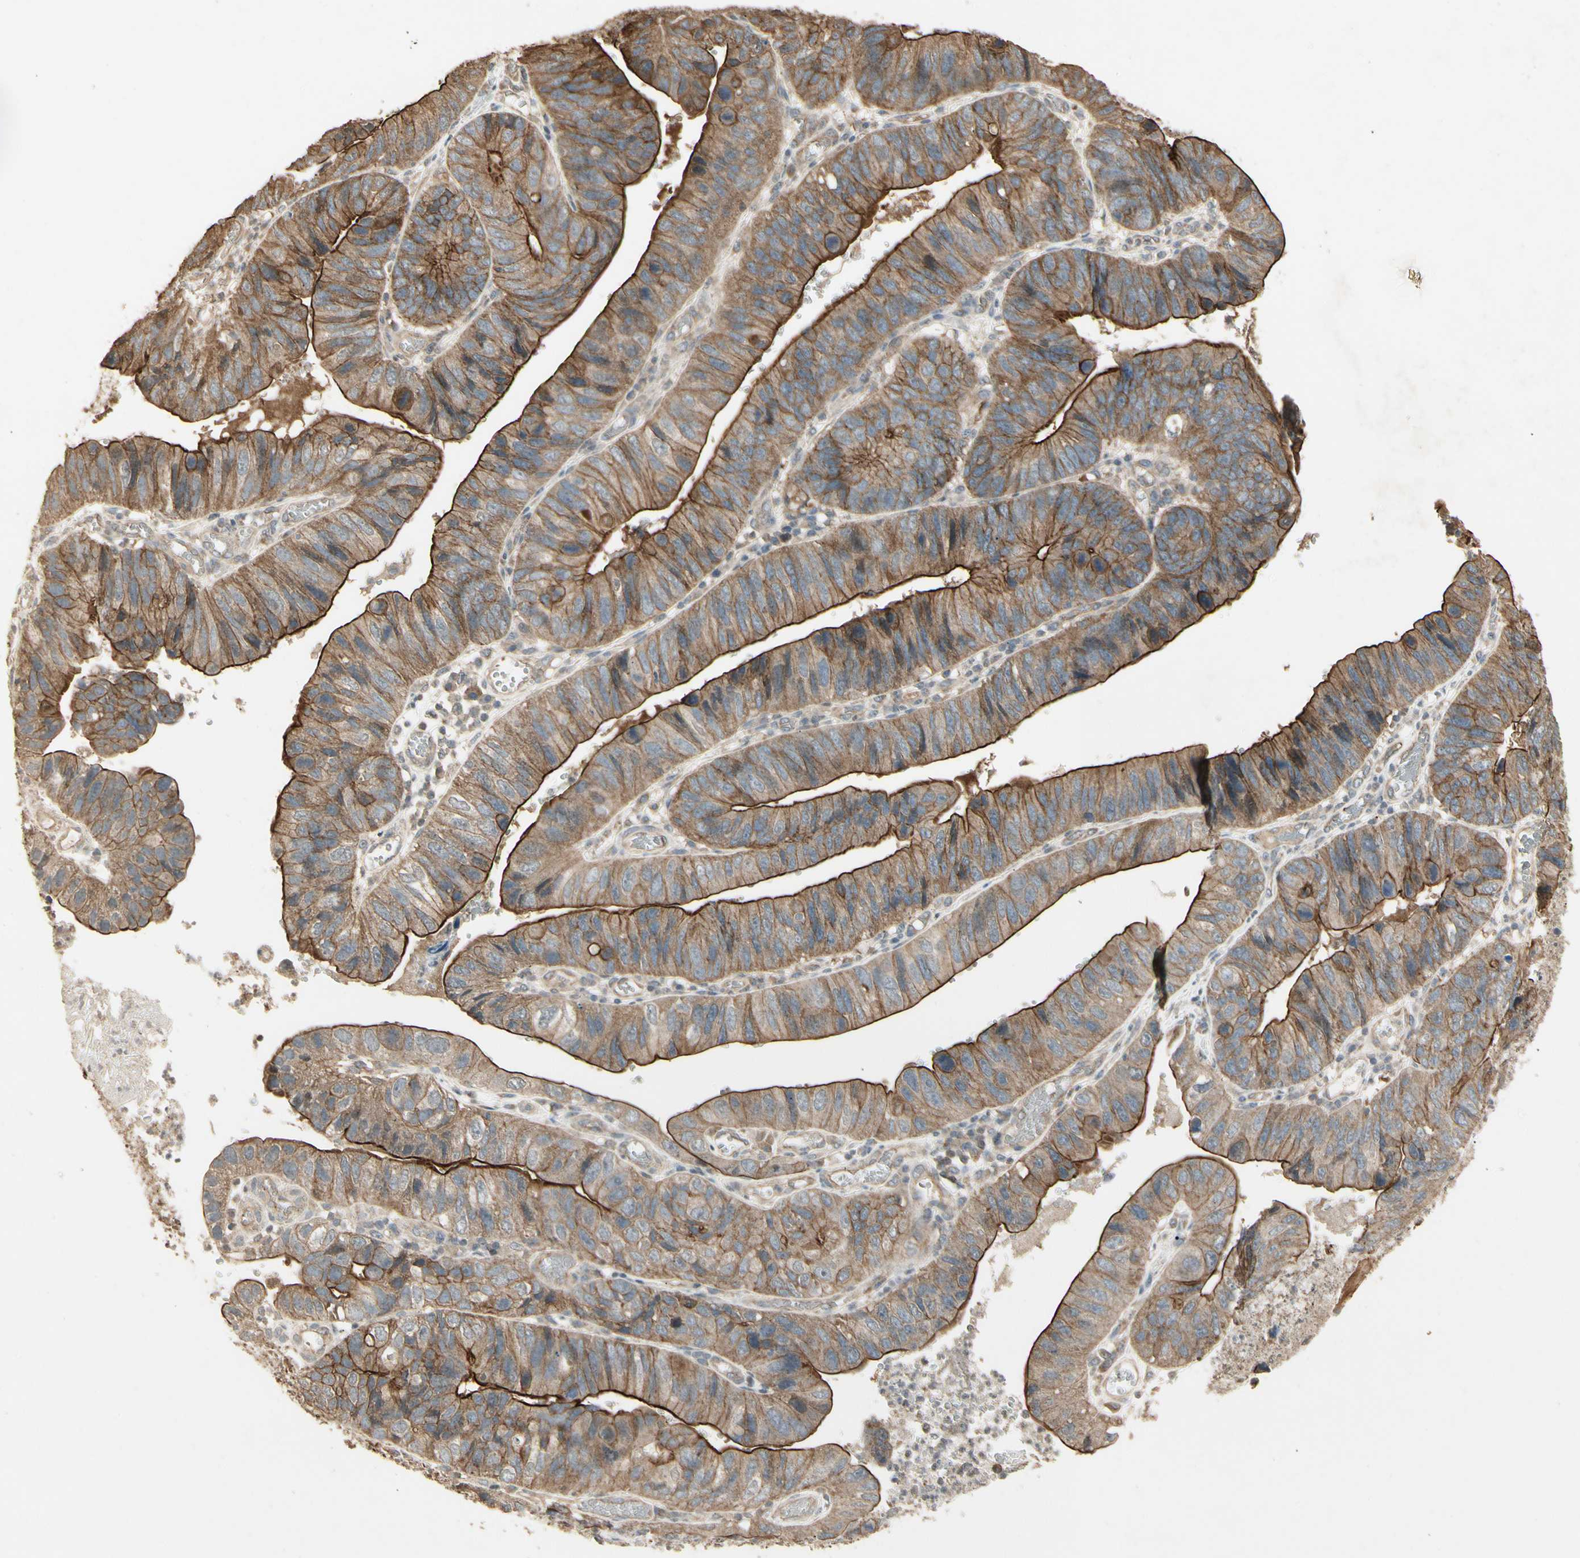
{"staining": {"intensity": "strong", "quantity": ">75%", "location": "cytoplasmic/membranous"}, "tissue": "stomach cancer", "cell_type": "Tumor cells", "image_type": "cancer", "snomed": [{"axis": "morphology", "description": "Adenocarcinoma, NOS"}, {"axis": "topography", "description": "Stomach"}], "caption": "Immunohistochemistry (IHC) (DAB) staining of human stomach adenocarcinoma demonstrates strong cytoplasmic/membranous protein positivity in approximately >75% of tumor cells.", "gene": "RNF180", "patient": {"sex": "male", "age": 59}}